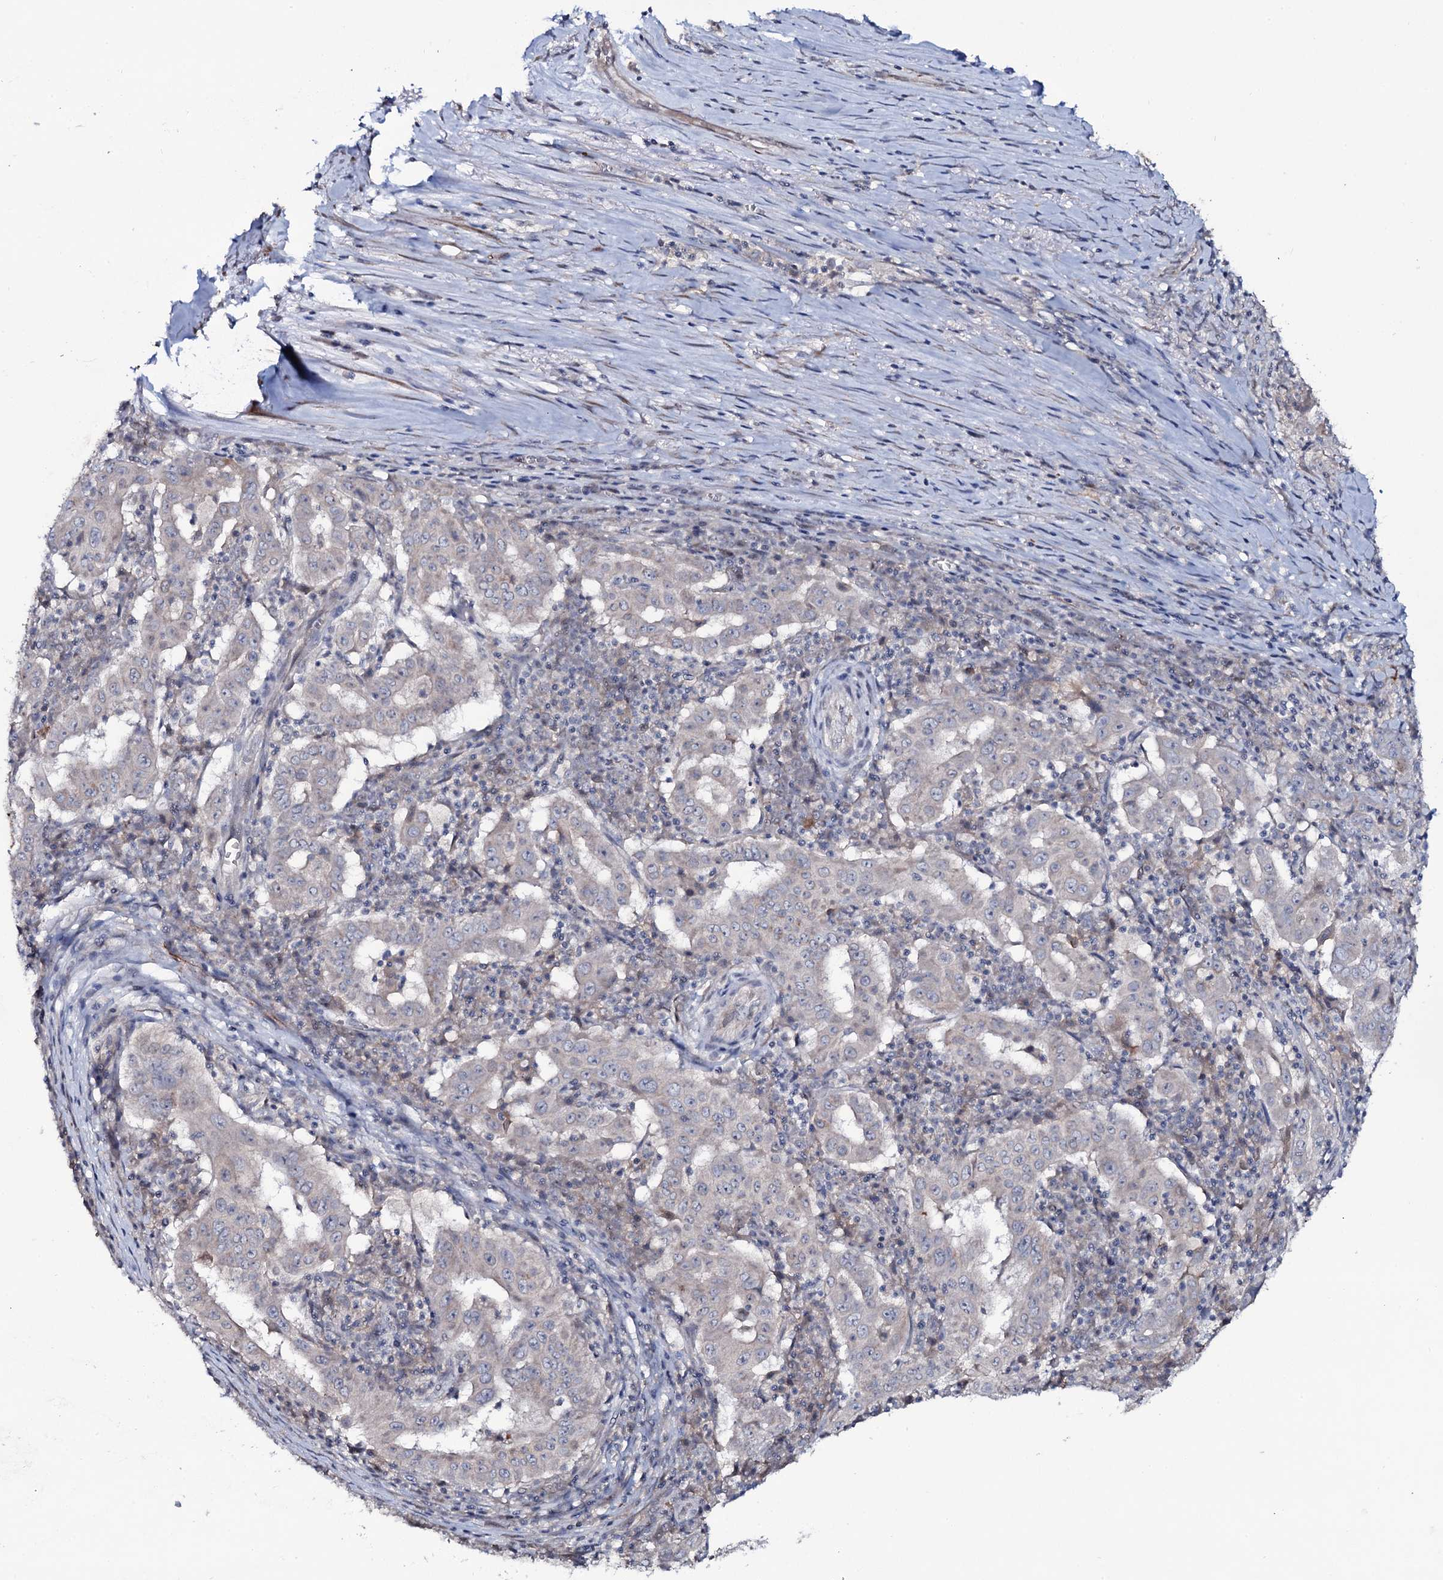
{"staining": {"intensity": "negative", "quantity": "none", "location": "none"}, "tissue": "pancreatic cancer", "cell_type": "Tumor cells", "image_type": "cancer", "snomed": [{"axis": "morphology", "description": "Adenocarcinoma, NOS"}, {"axis": "topography", "description": "Pancreas"}], "caption": "Human pancreatic adenocarcinoma stained for a protein using IHC displays no expression in tumor cells.", "gene": "SNAP23", "patient": {"sex": "male", "age": 63}}